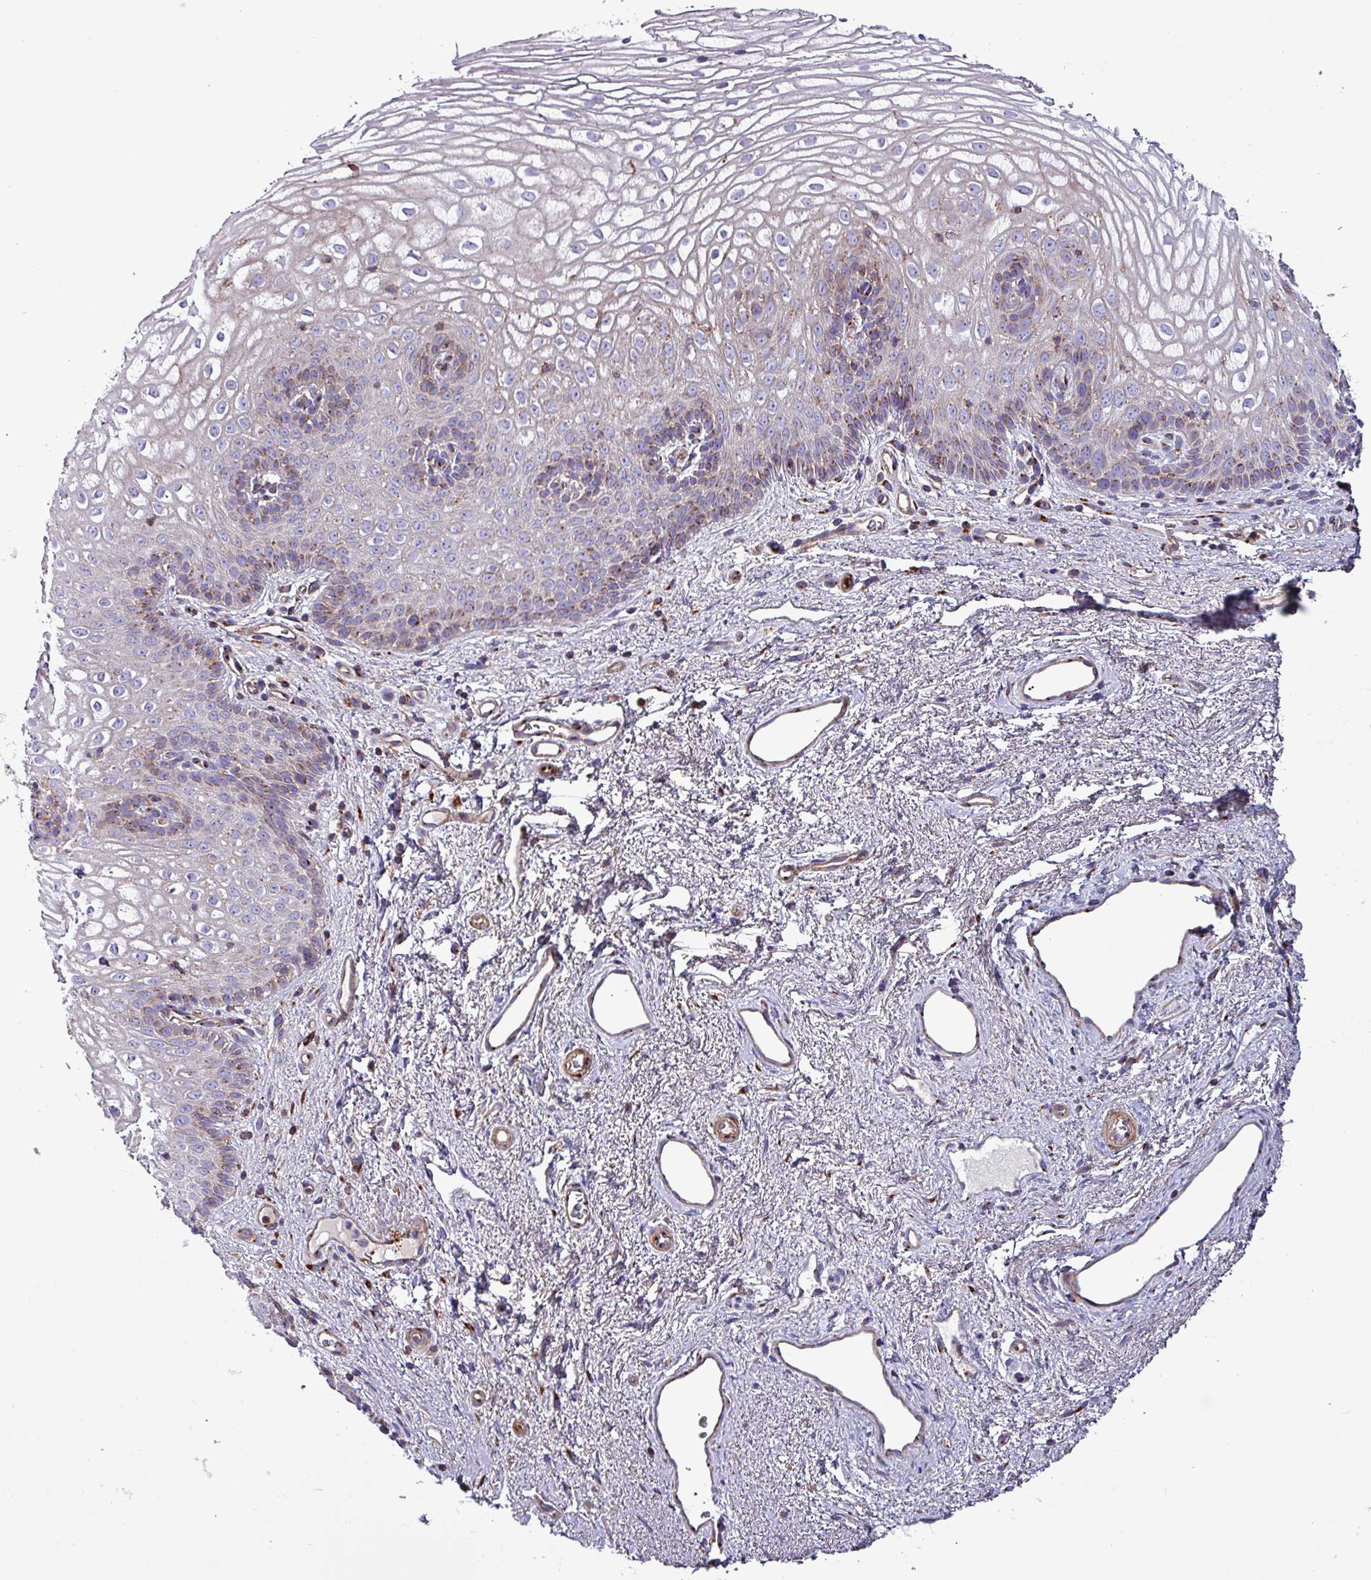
{"staining": {"intensity": "negative", "quantity": "none", "location": "none"}, "tissue": "vagina", "cell_type": "Squamous epithelial cells", "image_type": "normal", "snomed": [{"axis": "morphology", "description": "Normal tissue, NOS"}, {"axis": "topography", "description": "Vagina"}], "caption": "Squamous epithelial cells are negative for protein expression in normal human vagina. (Brightfield microscopy of DAB (3,3'-diaminobenzidine) immunohistochemistry at high magnification).", "gene": "VAMP4", "patient": {"sex": "female", "age": 47}}